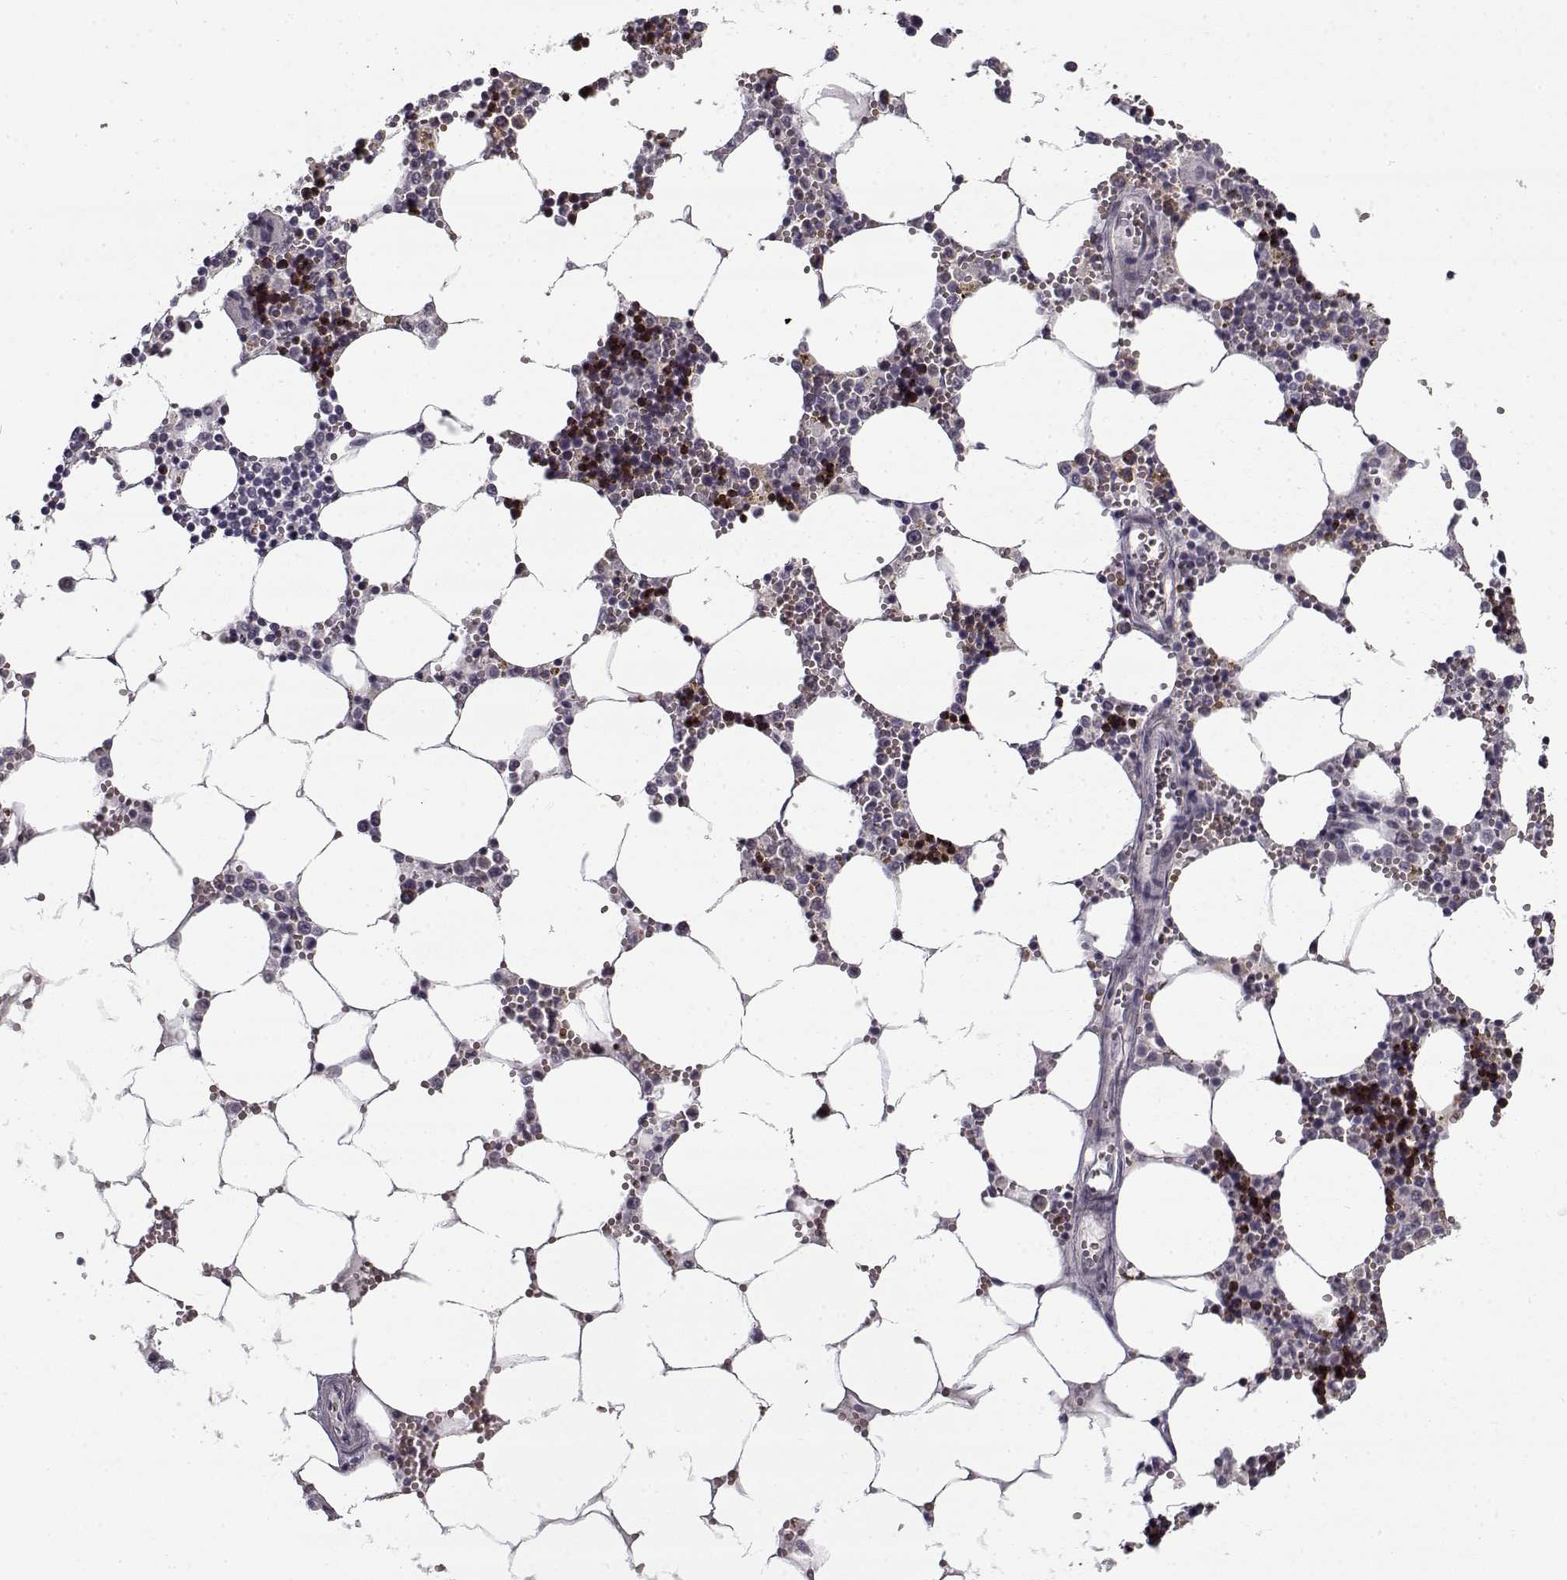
{"staining": {"intensity": "strong", "quantity": "25%-75%", "location": "cytoplasmic/membranous"}, "tissue": "bone marrow", "cell_type": "Hematopoietic cells", "image_type": "normal", "snomed": [{"axis": "morphology", "description": "Normal tissue, NOS"}, {"axis": "topography", "description": "Bone marrow"}], "caption": "Protein staining reveals strong cytoplasmic/membranous expression in approximately 25%-75% of hematopoietic cells in unremarkable bone marrow. The protein is shown in brown color, while the nuclei are stained blue.", "gene": "SNCA", "patient": {"sex": "male", "age": 54}}